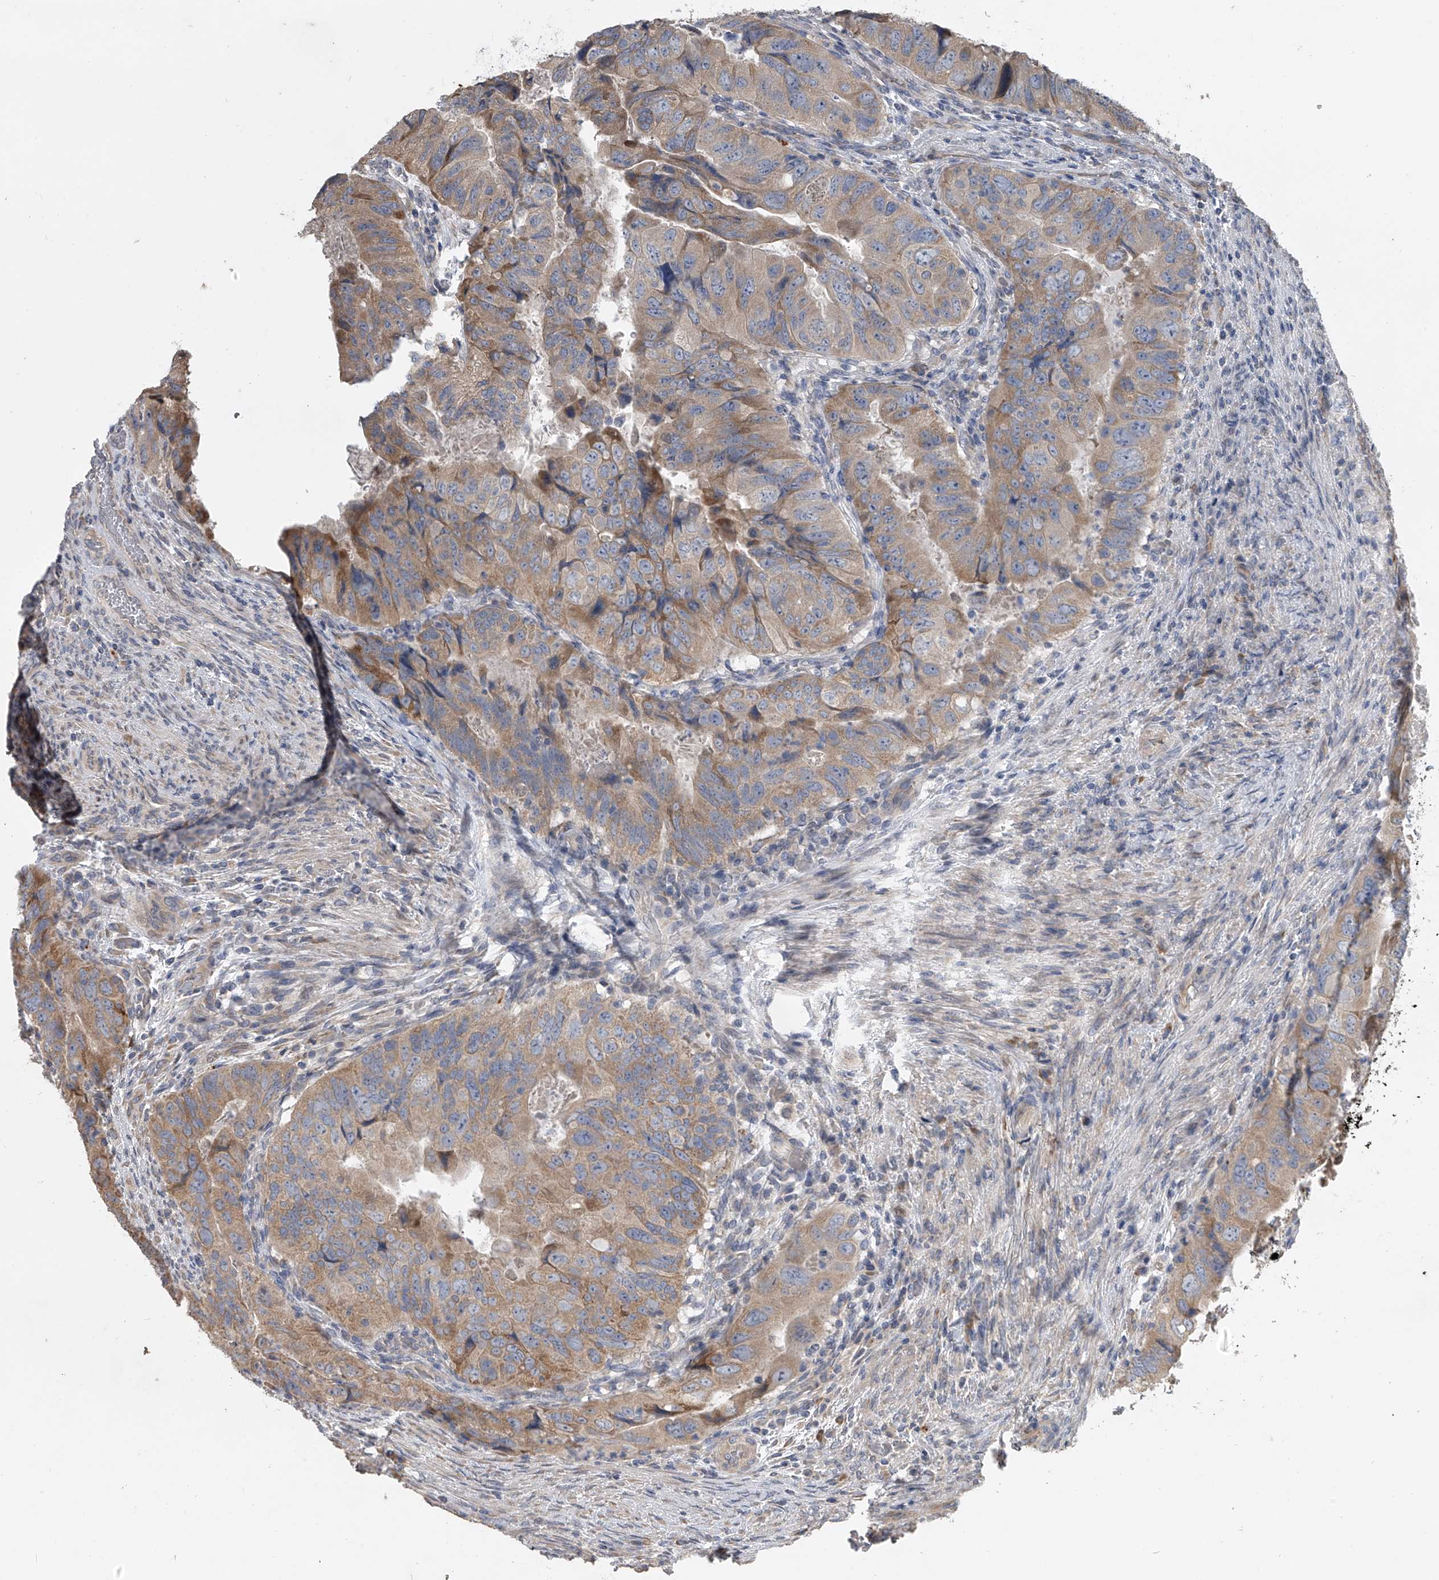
{"staining": {"intensity": "moderate", "quantity": ">75%", "location": "cytoplasmic/membranous"}, "tissue": "colorectal cancer", "cell_type": "Tumor cells", "image_type": "cancer", "snomed": [{"axis": "morphology", "description": "Adenocarcinoma, NOS"}, {"axis": "topography", "description": "Rectum"}], "caption": "This photomicrograph displays IHC staining of colorectal adenocarcinoma, with medium moderate cytoplasmic/membranous positivity in approximately >75% of tumor cells.", "gene": "DOCK9", "patient": {"sex": "male", "age": 63}}